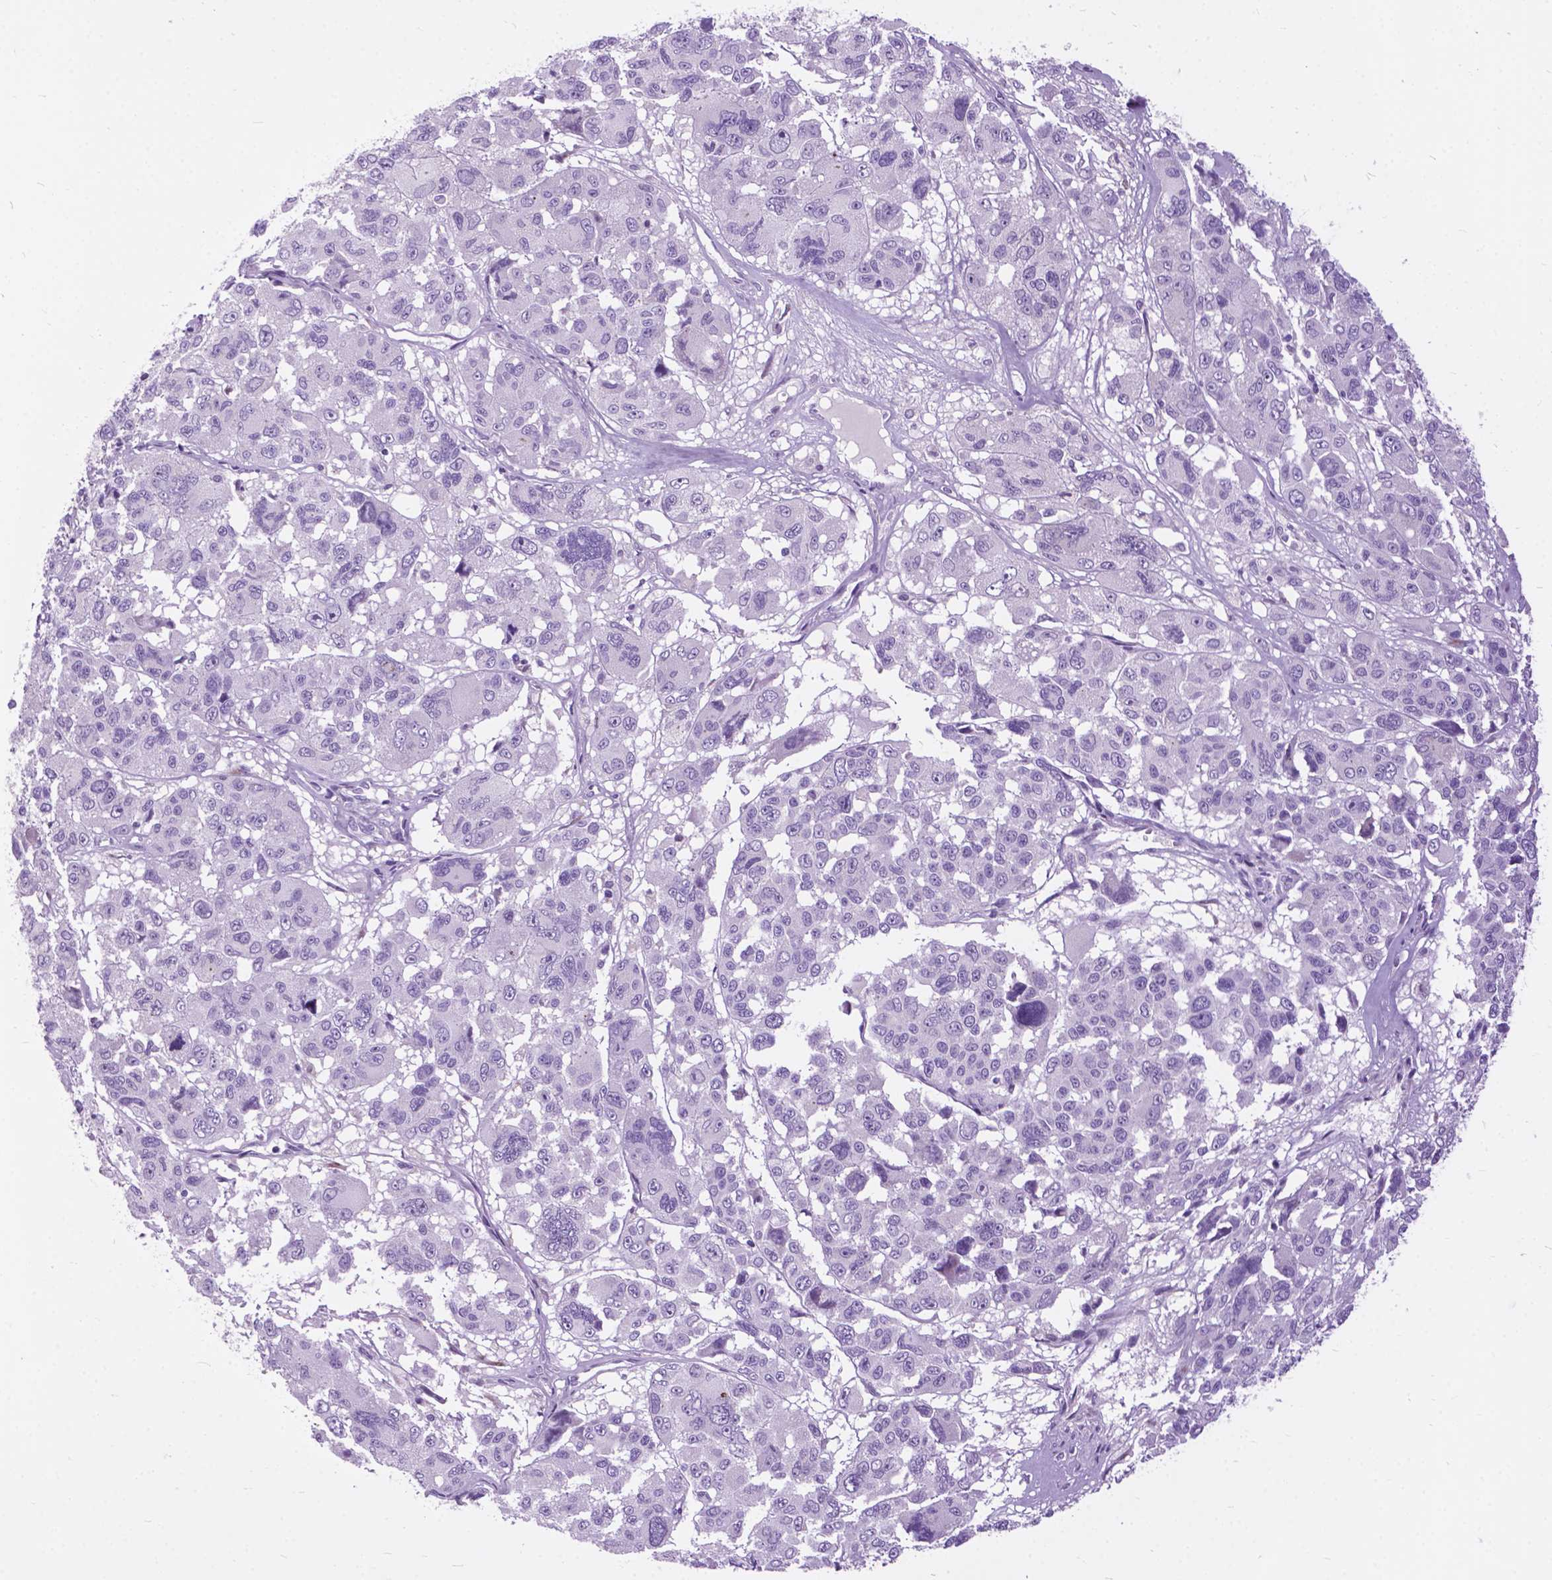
{"staining": {"intensity": "negative", "quantity": "none", "location": "none"}, "tissue": "melanoma", "cell_type": "Tumor cells", "image_type": "cancer", "snomed": [{"axis": "morphology", "description": "Malignant melanoma, NOS"}, {"axis": "topography", "description": "Skin"}], "caption": "This is a histopathology image of immunohistochemistry (IHC) staining of malignant melanoma, which shows no expression in tumor cells.", "gene": "PRR35", "patient": {"sex": "female", "age": 66}}